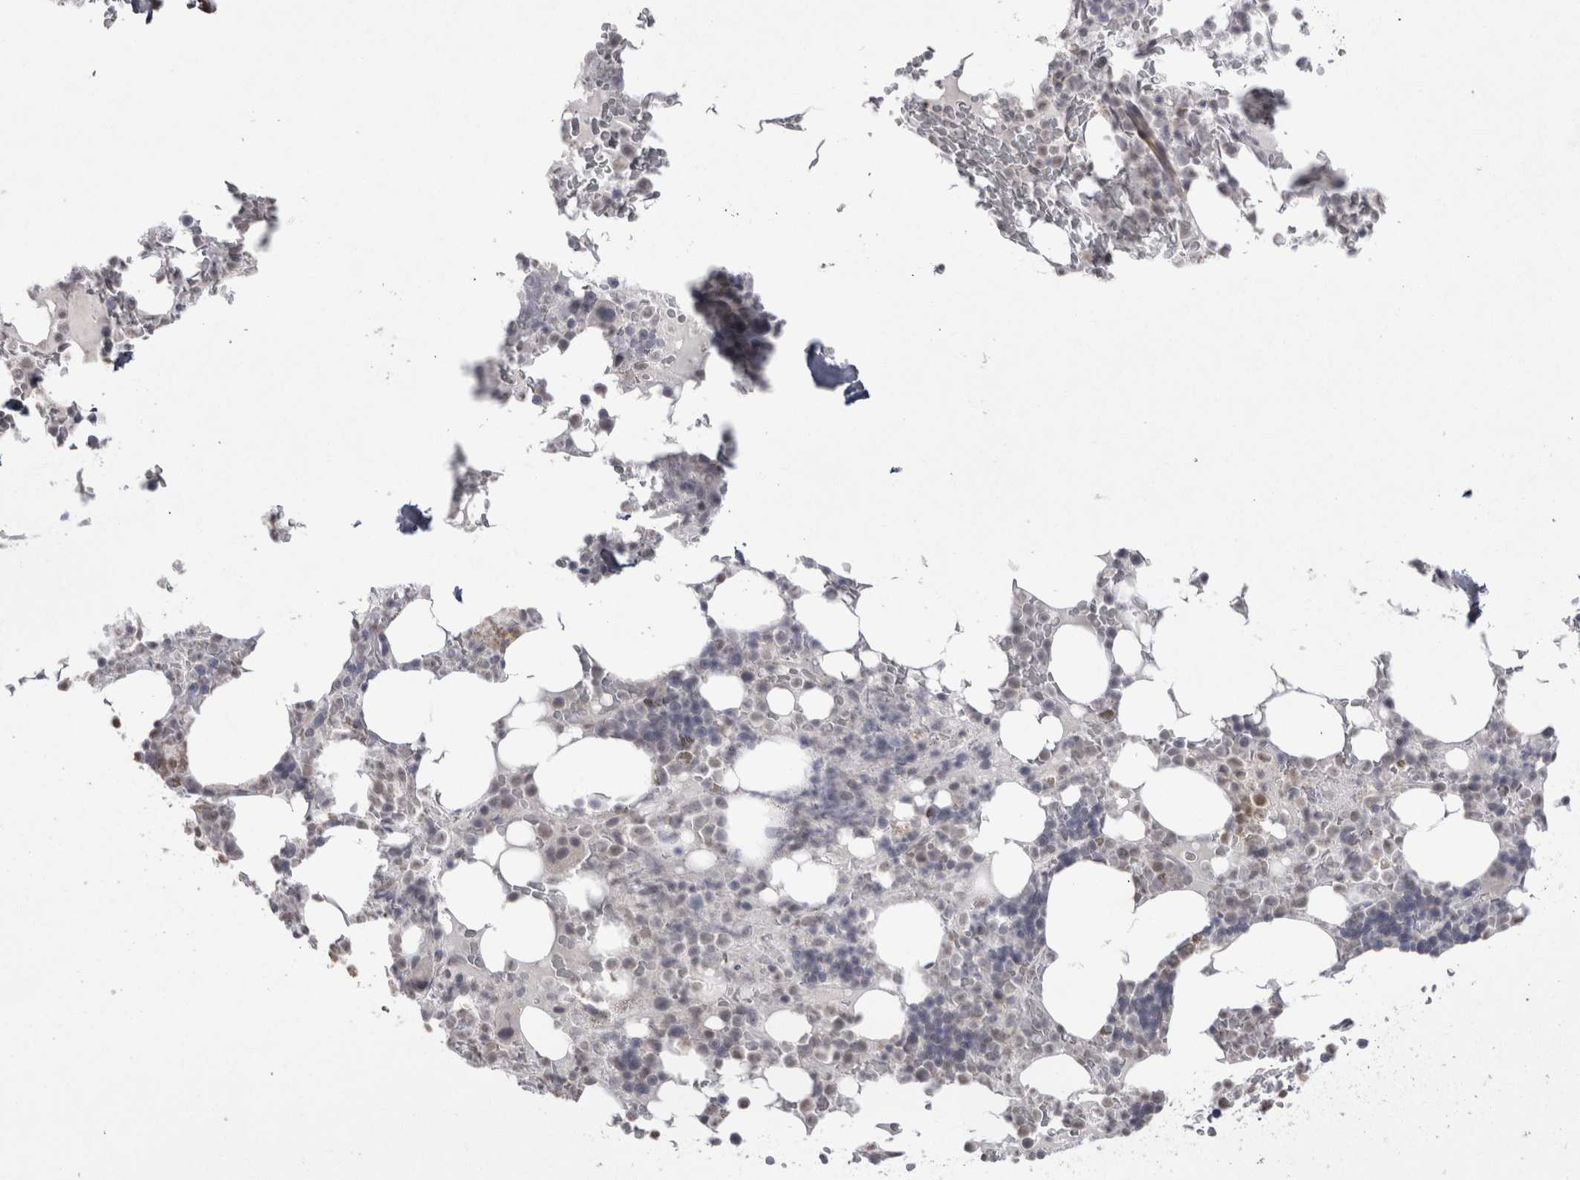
{"staining": {"intensity": "weak", "quantity": "<25%", "location": "nuclear"}, "tissue": "bone marrow", "cell_type": "Hematopoietic cells", "image_type": "normal", "snomed": [{"axis": "morphology", "description": "Normal tissue, NOS"}, {"axis": "topography", "description": "Bone marrow"}], "caption": "Hematopoietic cells are negative for protein expression in unremarkable human bone marrow. (DAB (3,3'-diaminobenzidine) immunohistochemistry with hematoxylin counter stain).", "gene": "DDX4", "patient": {"sex": "male", "age": 58}}